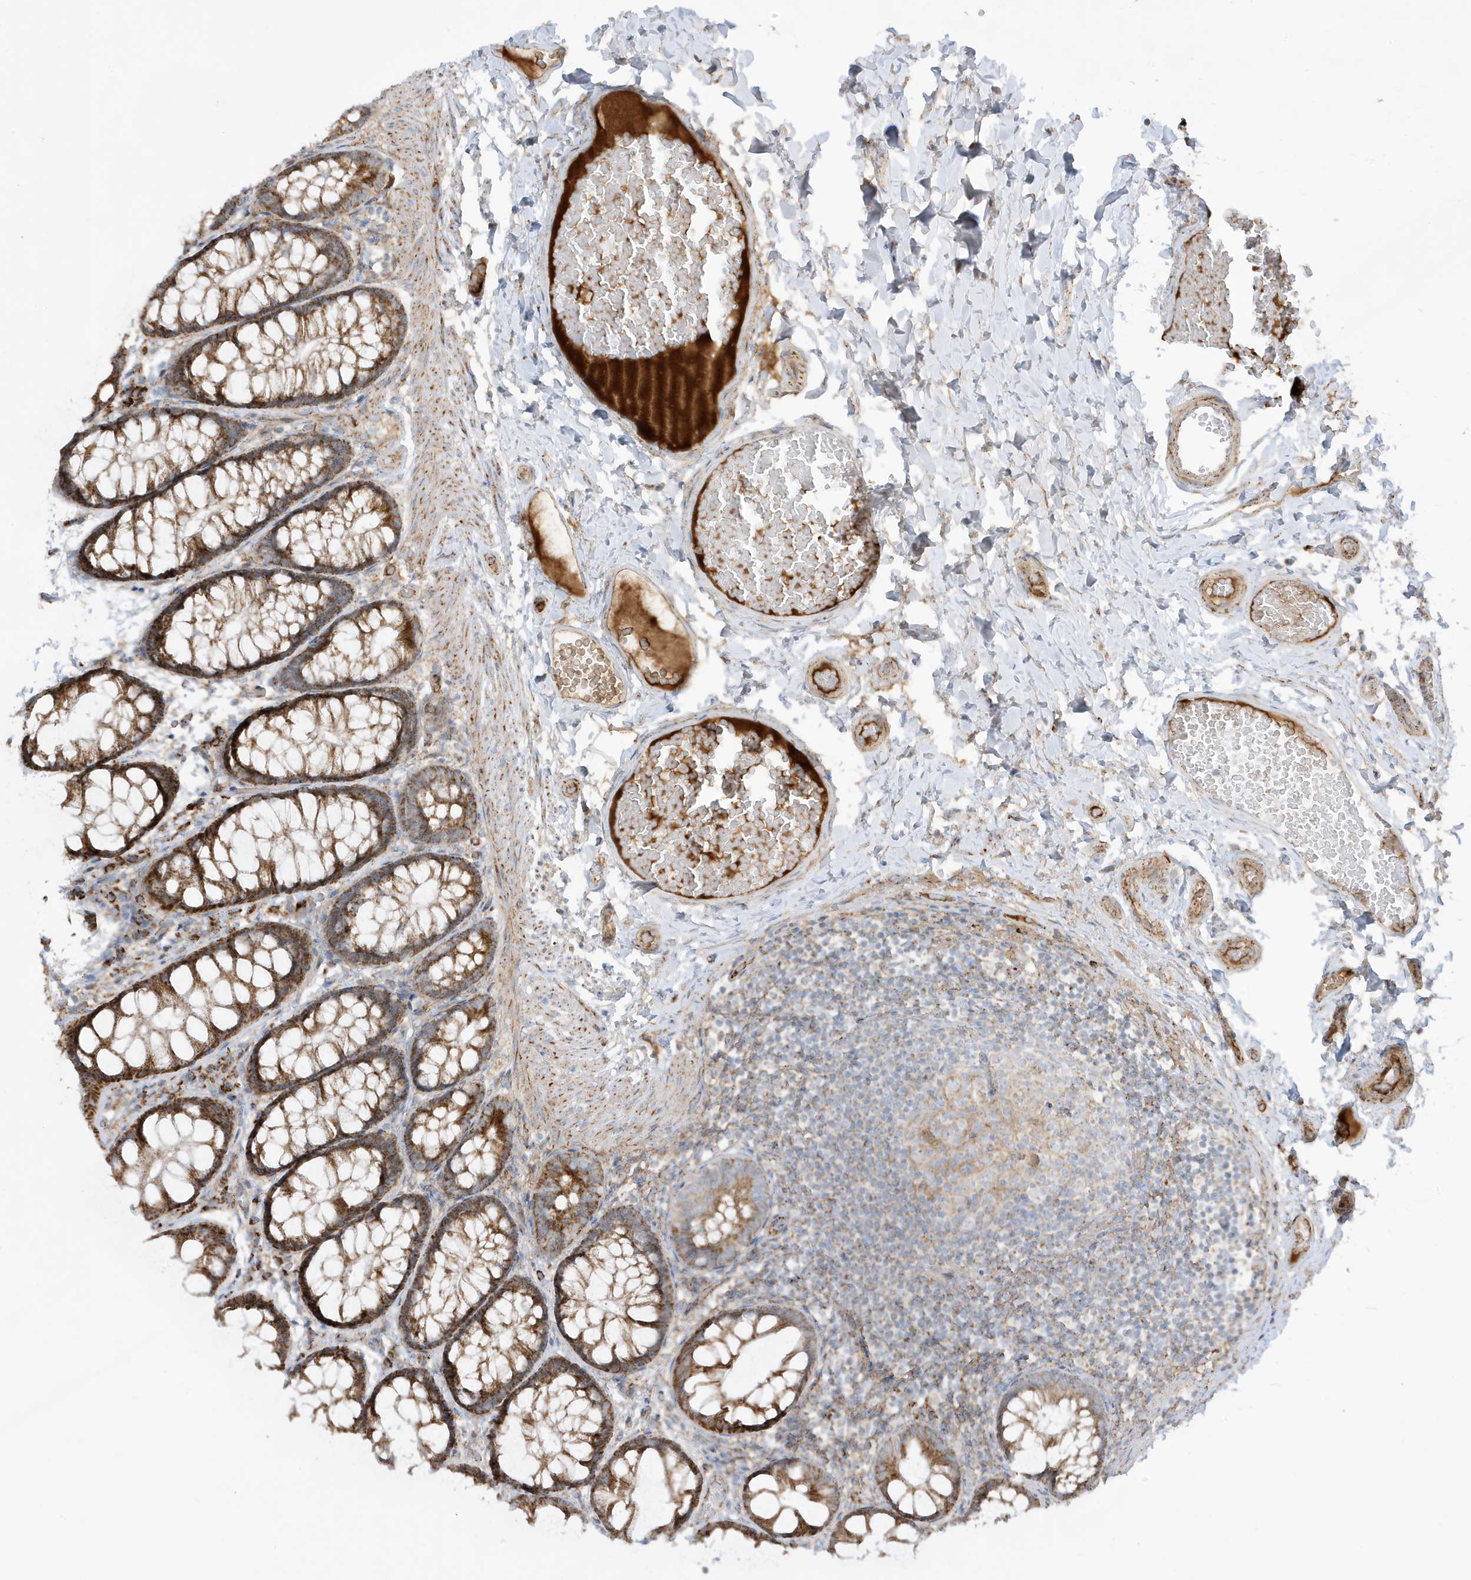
{"staining": {"intensity": "moderate", "quantity": ">75%", "location": "cytoplasmic/membranous"}, "tissue": "colon", "cell_type": "Endothelial cells", "image_type": "normal", "snomed": [{"axis": "morphology", "description": "Normal tissue, NOS"}, {"axis": "topography", "description": "Colon"}], "caption": "DAB (3,3'-diaminobenzidine) immunohistochemical staining of unremarkable human colon demonstrates moderate cytoplasmic/membranous protein positivity in about >75% of endothelial cells. (IHC, brightfield microscopy, high magnification).", "gene": "IFT57", "patient": {"sex": "male", "age": 47}}